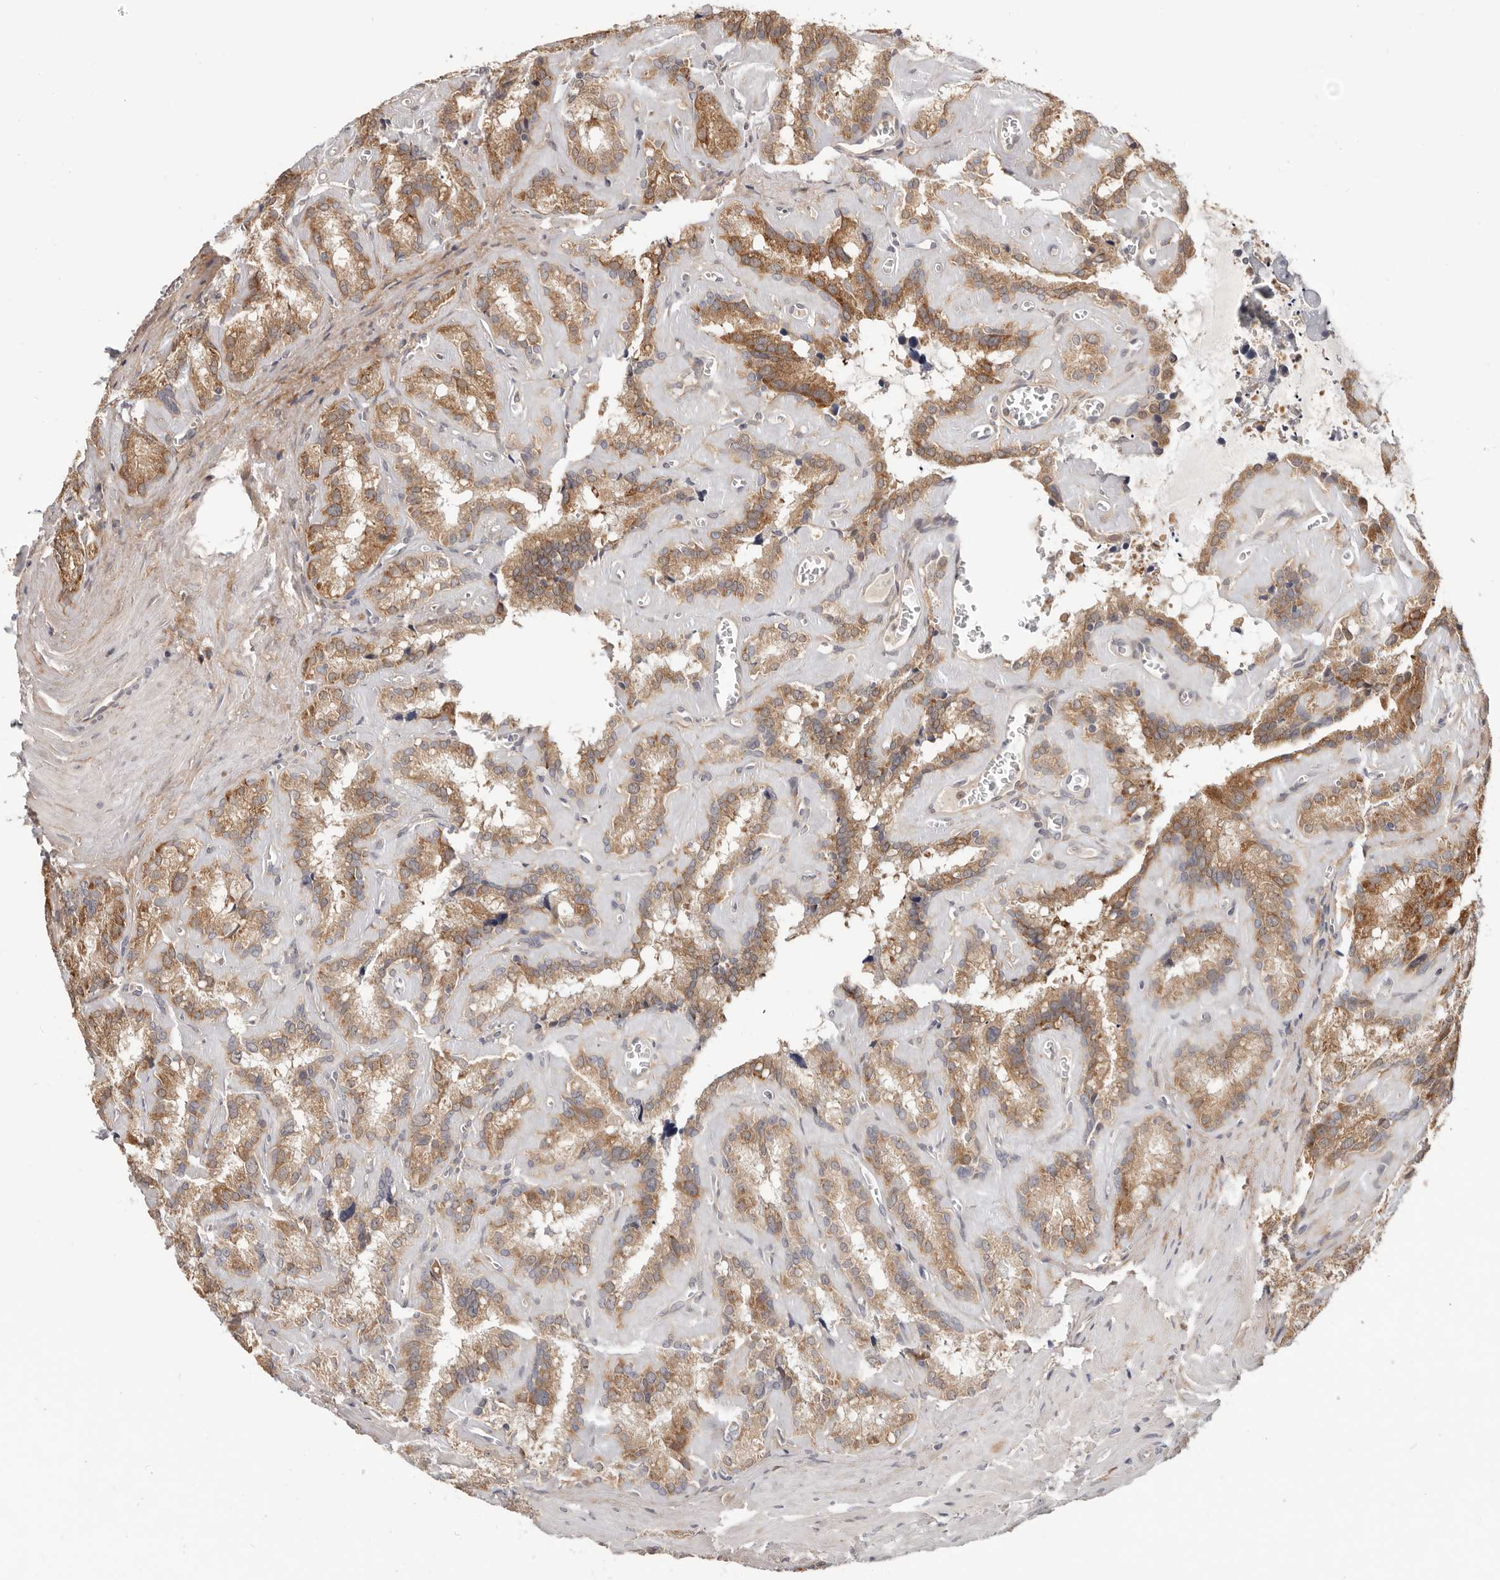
{"staining": {"intensity": "moderate", "quantity": ">75%", "location": "cytoplasmic/membranous"}, "tissue": "seminal vesicle", "cell_type": "Glandular cells", "image_type": "normal", "snomed": [{"axis": "morphology", "description": "Normal tissue, NOS"}, {"axis": "topography", "description": "Prostate"}, {"axis": "topography", "description": "Seminal veicle"}], "caption": "Normal seminal vesicle reveals moderate cytoplasmic/membranous staining in about >75% of glandular cells, visualized by immunohistochemistry. (Brightfield microscopy of DAB IHC at high magnification).", "gene": "LRP6", "patient": {"sex": "male", "age": 59}}